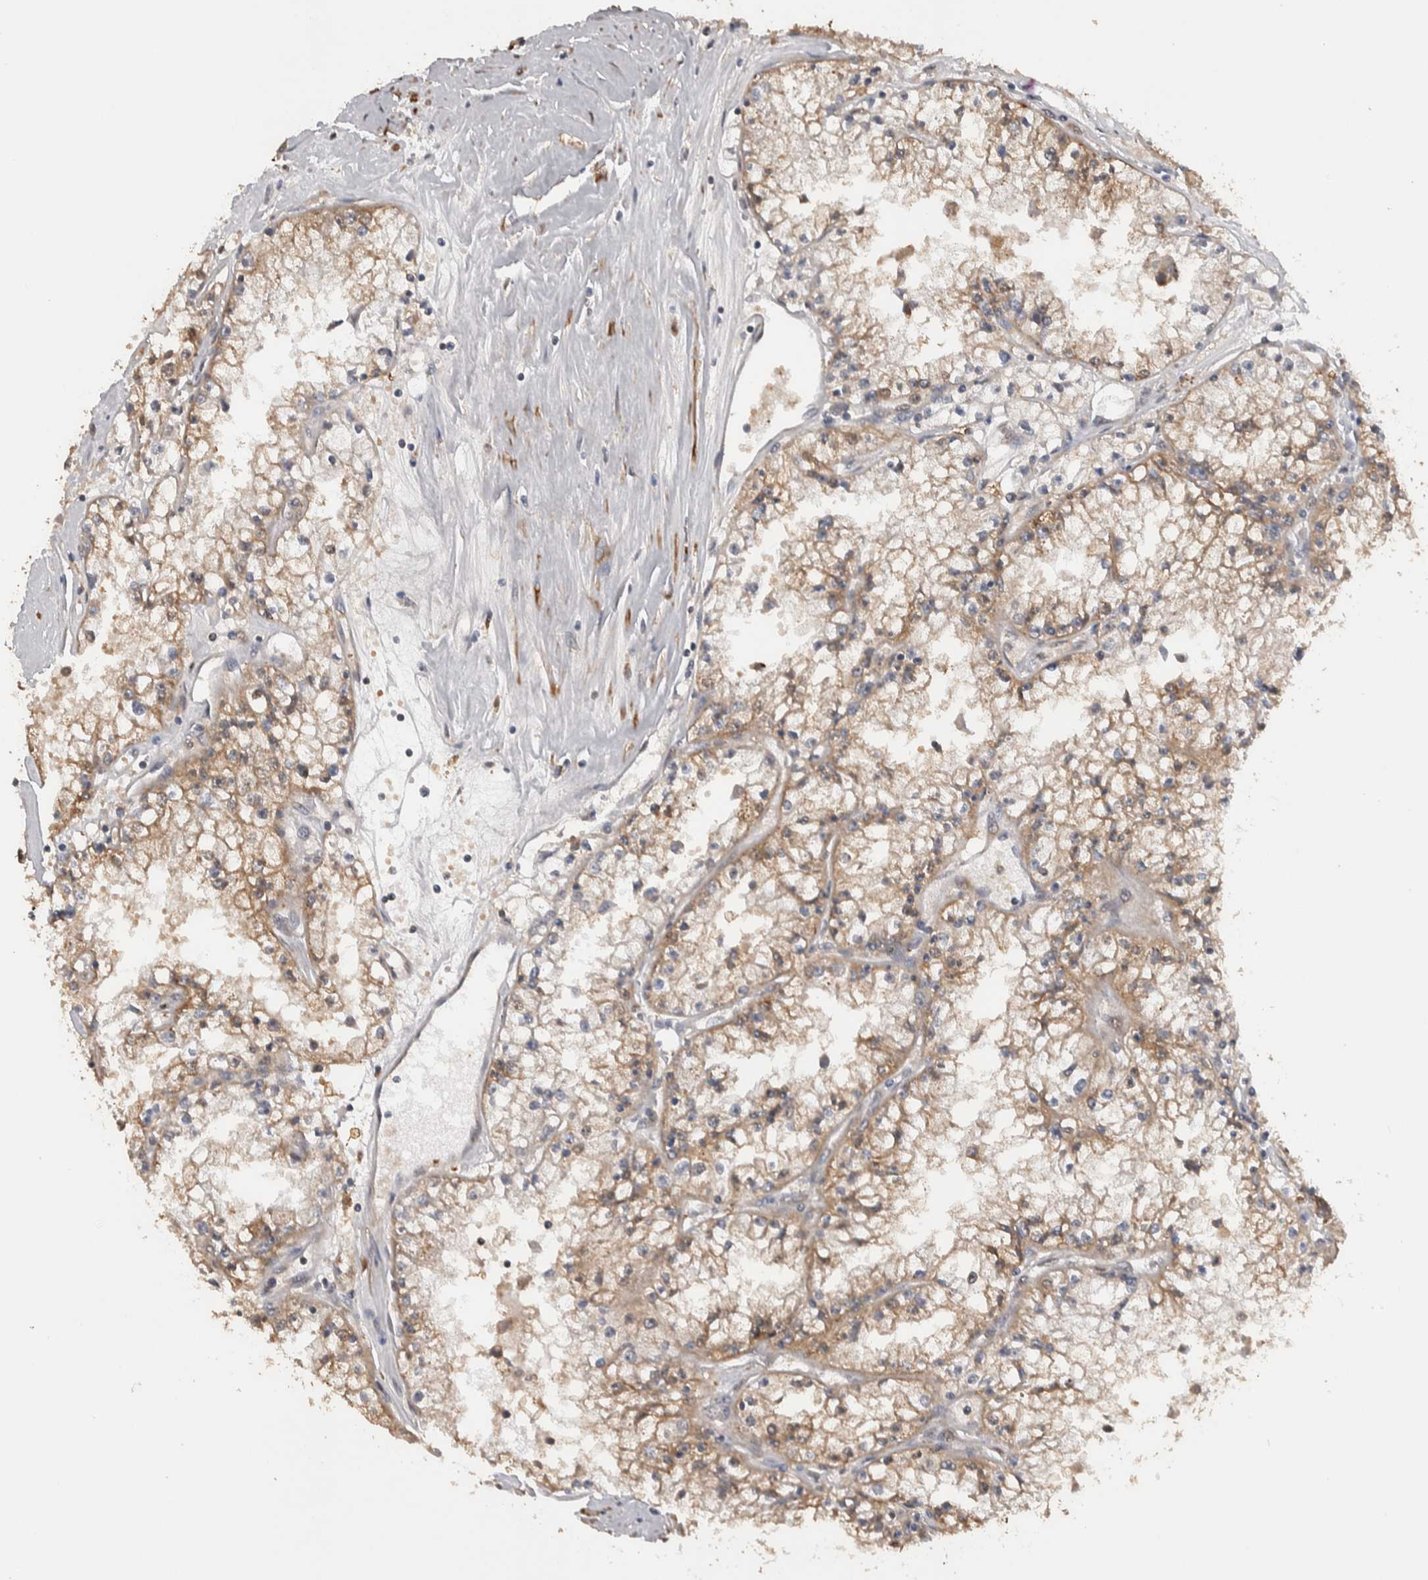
{"staining": {"intensity": "negative", "quantity": "none", "location": "none"}, "tissue": "renal cancer", "cell_type": "Tumor cells", "image_type": "cancer", "snomed": [{"axis": "morphology", "description": "Adenocarcinoma, NOS"}, {"axis": "topography", "description": "Kidney"}], "caption": "This is an IHC image of renal cancer. There is no positivity in tumor cells.", "gene": "DVL2", "patient": {"sex": "male", "age": 56}}